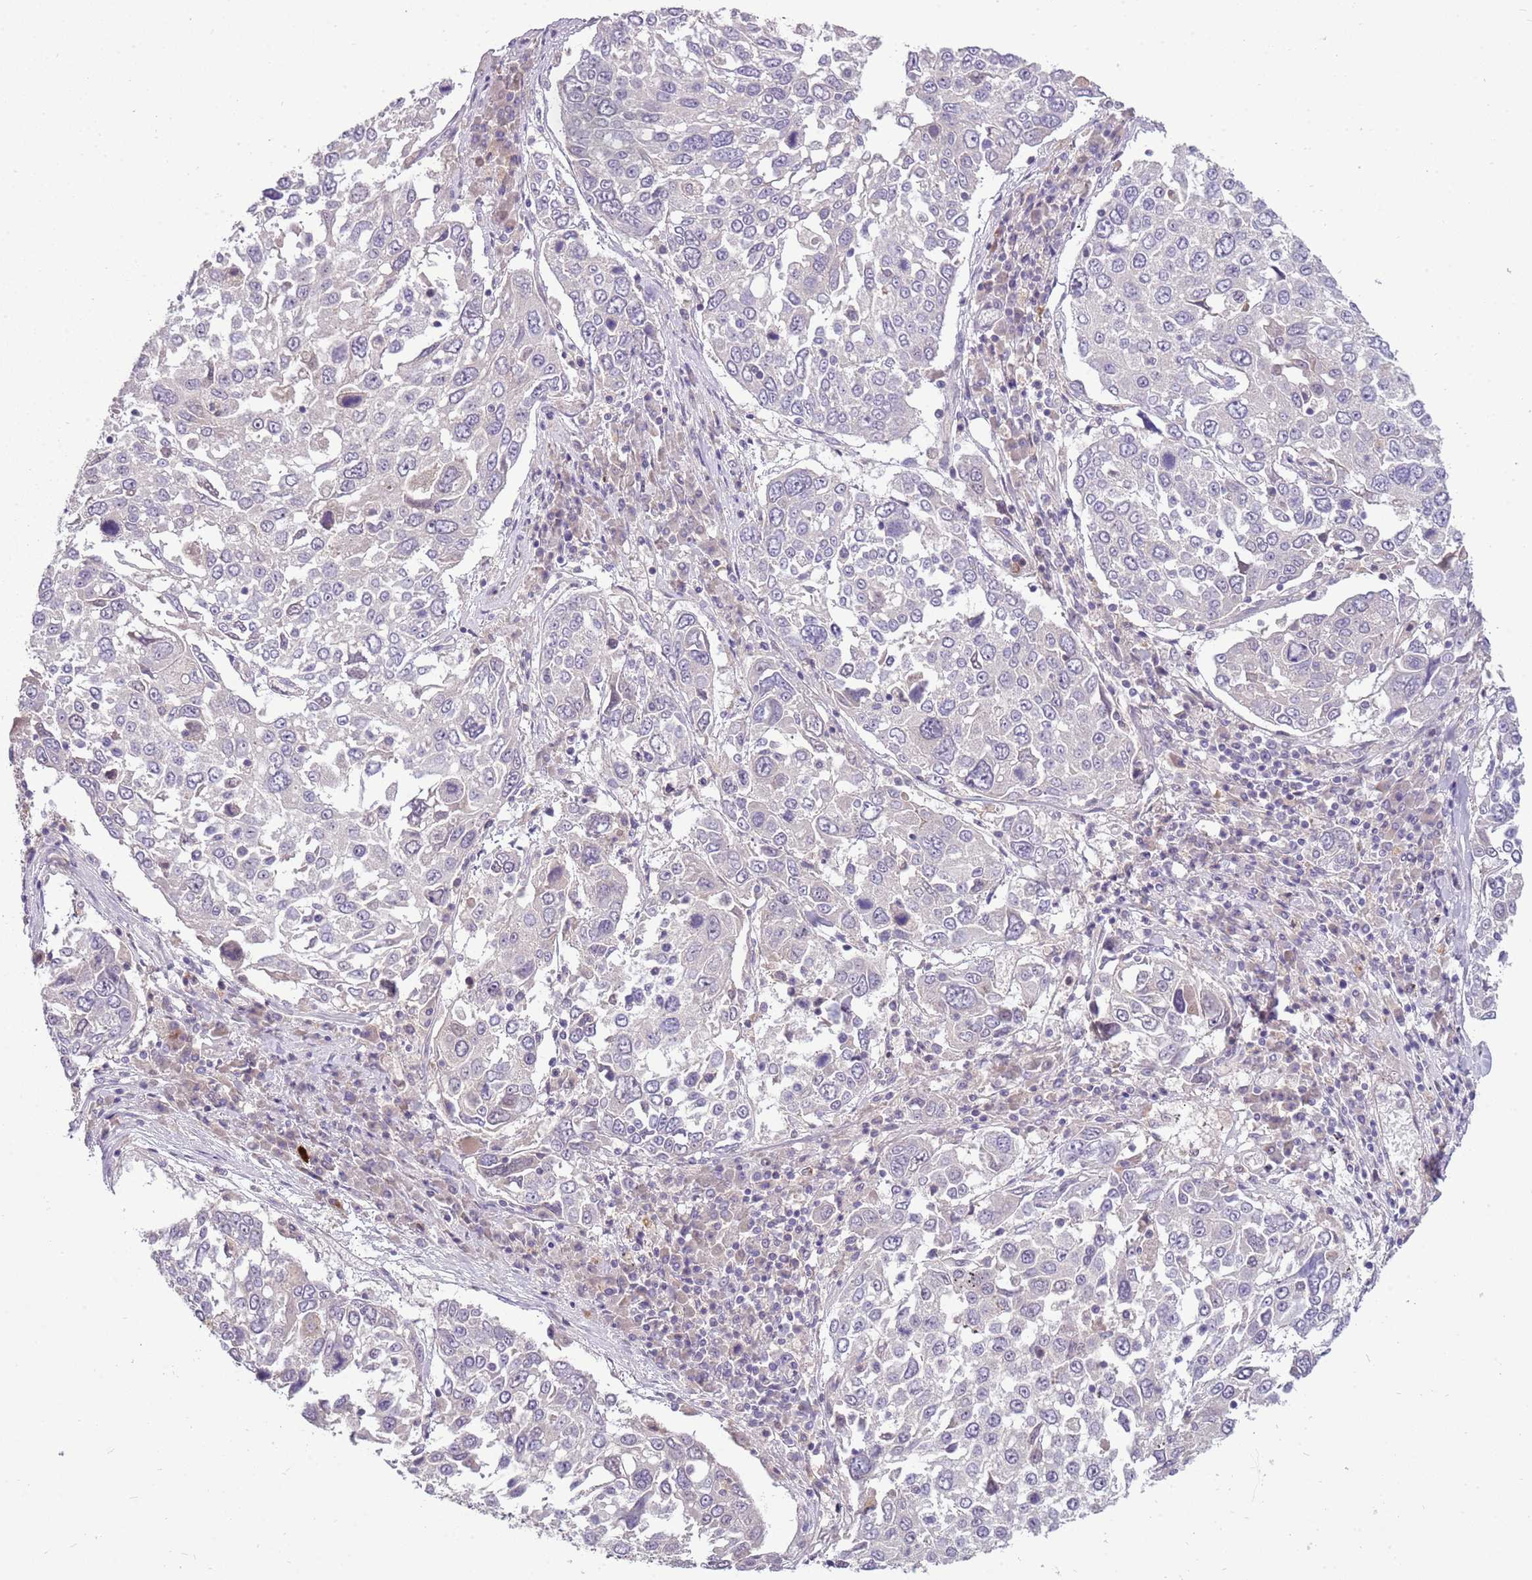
{"staining": {"intensity": "negative", "quantity": "none", "location": "none"}, "tissue": "lung cancer", "cell_type": "Tumor cells", "image_type": "cancer", "snomed": [{"axis": "morphology", "description": "Squamous cell carcinoma, NOS"}, {"axis": "topography", "description": "Lung"}], "caption": "Lung cancer (squamous cell carcinoma) was stained to show a protein in brown. There is no significant expression in tumor cells.", "gene": "SCAMP5", "patient": {"sex": "male", "age": 65}}